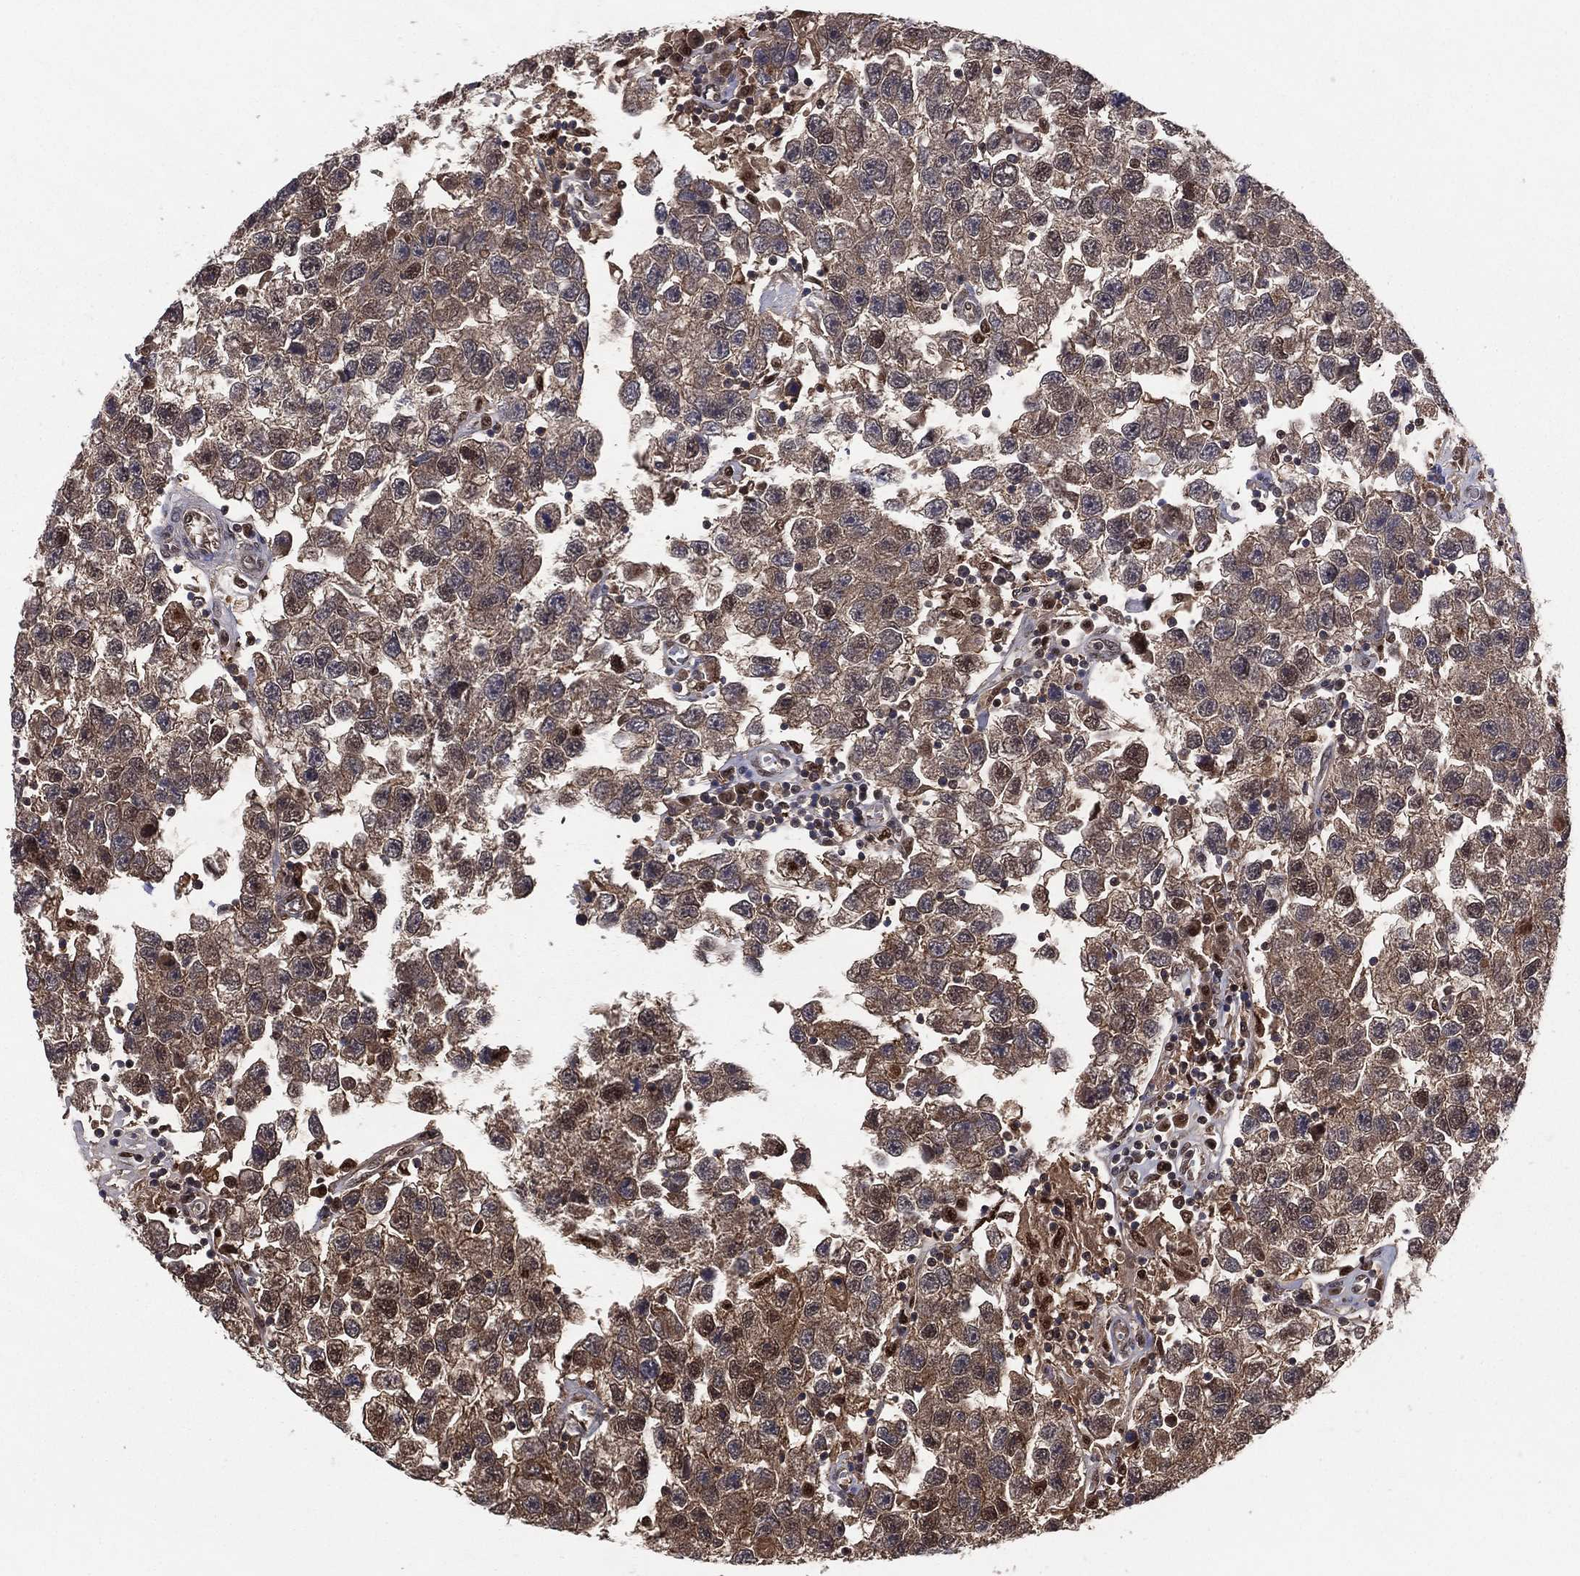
{"staining": {"intensity": "moderate", "quantity": ">75%", "location": "cytoplasmic/membranous,nuclear"}, "tissue": "testis cancer", "cell_type": "Tumor cells", "image_type": "cancer", "snomed": [{"axis": "morphology", "description": "Seminoma, NOS"}, {"axis": "topography", "description": "Testis"}], "caption": "Testis cancer (seminoma) tissue demonstrates moderate cytoplasmic/membranous and nuclear staining in approximately >75% of tumor cells, visualized by immunohistochemistry.", "gene": "ICOSLG", "patient": {"sex": "male", "age": 26}}